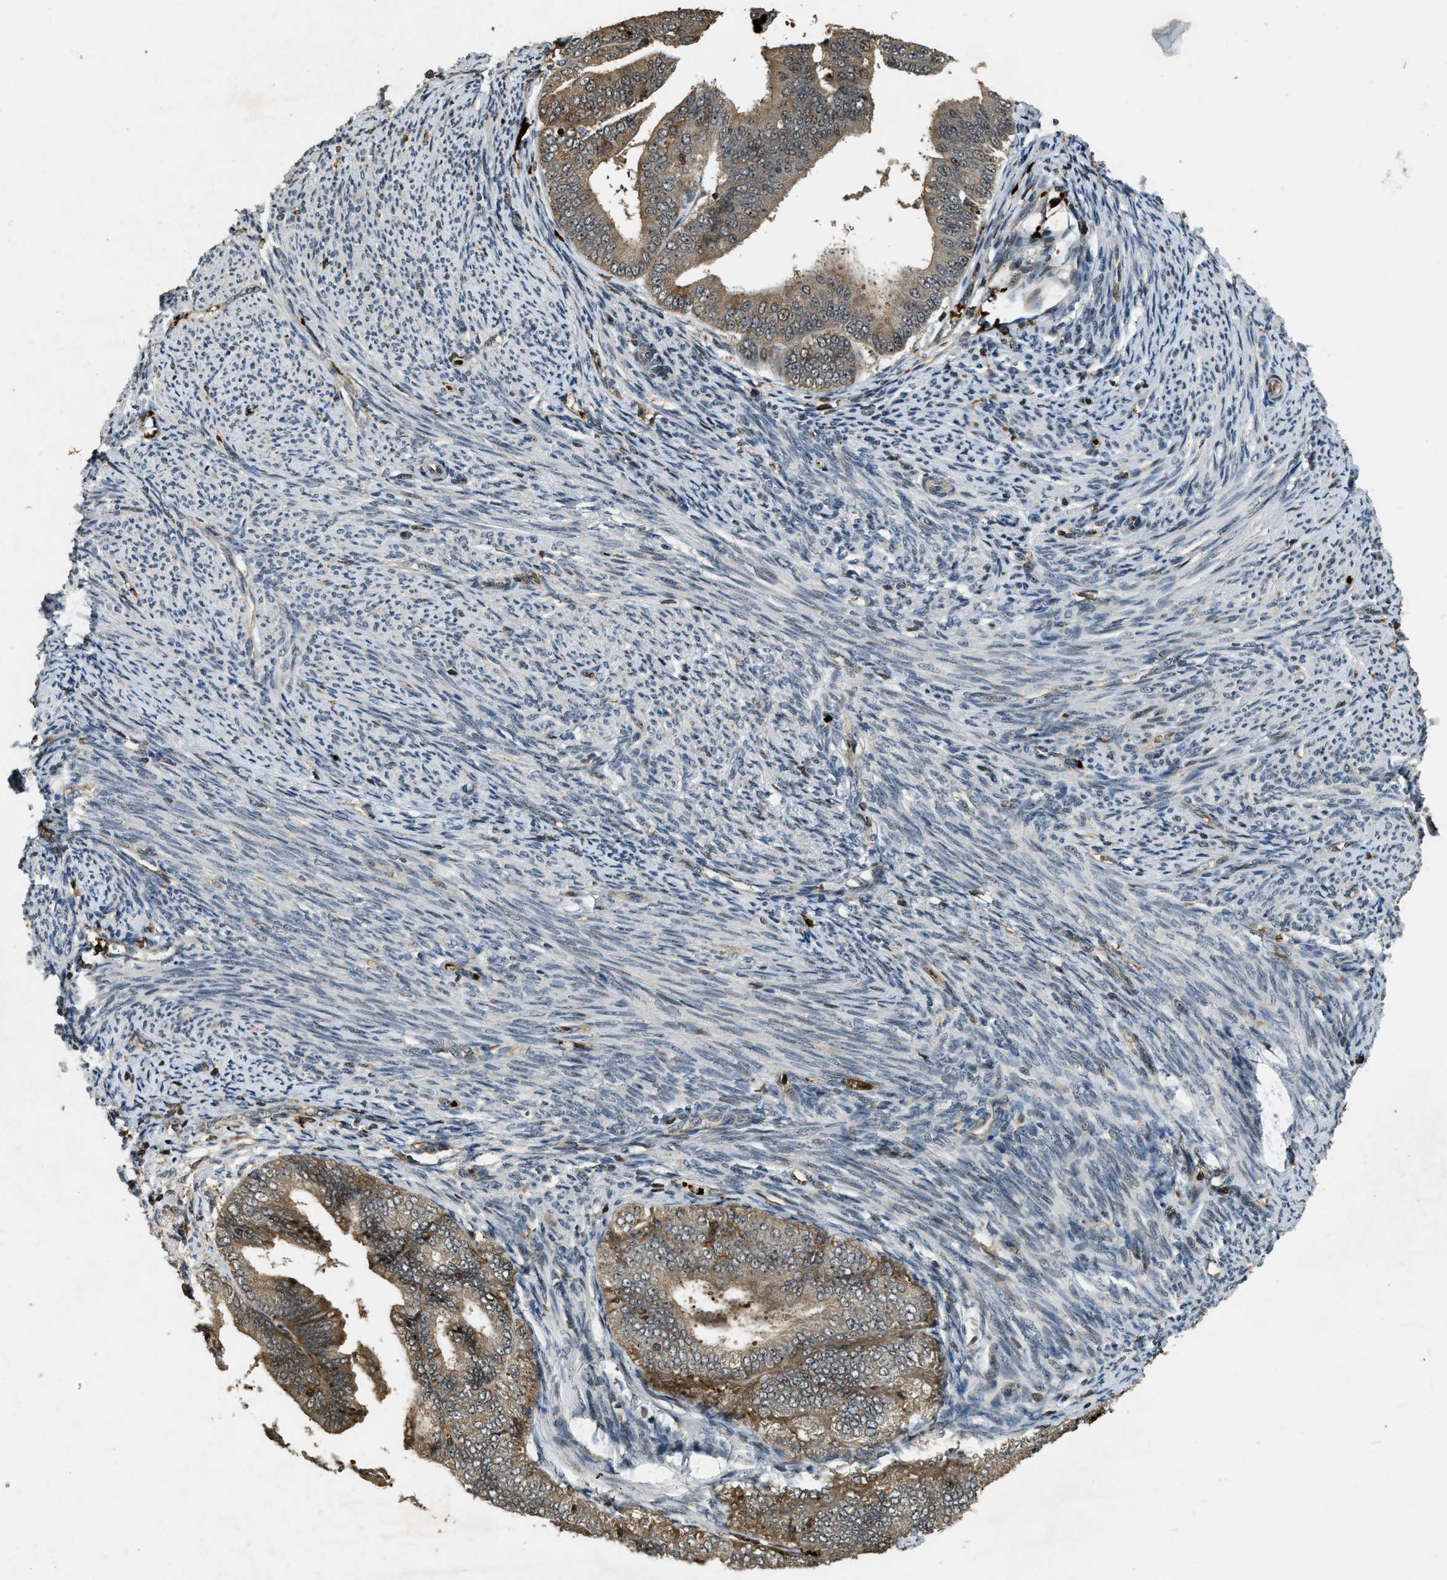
{"staining": {"intensity": "moderate", "quantity": ">75%", "location": "cytoplasmic/membranous"}, "tissue": "endometrial cancer", "cell_type": "Tumor cells", "image_type": "cancer", "snomed": [{"axis": "morphology", "description": "Adenocarcinoma, NOS"}, {"axis": "topography", "description": "Endometrium"}], "caption": "Approximately >75% of tumor cells in adenocarcinoma (endometrial) show moderate cytoplasmic/membranous protein positivity as visualized by brown immunohistochemical staining.", "gene": "RNF141", "patient": {"sex": "female", "age": 63}}